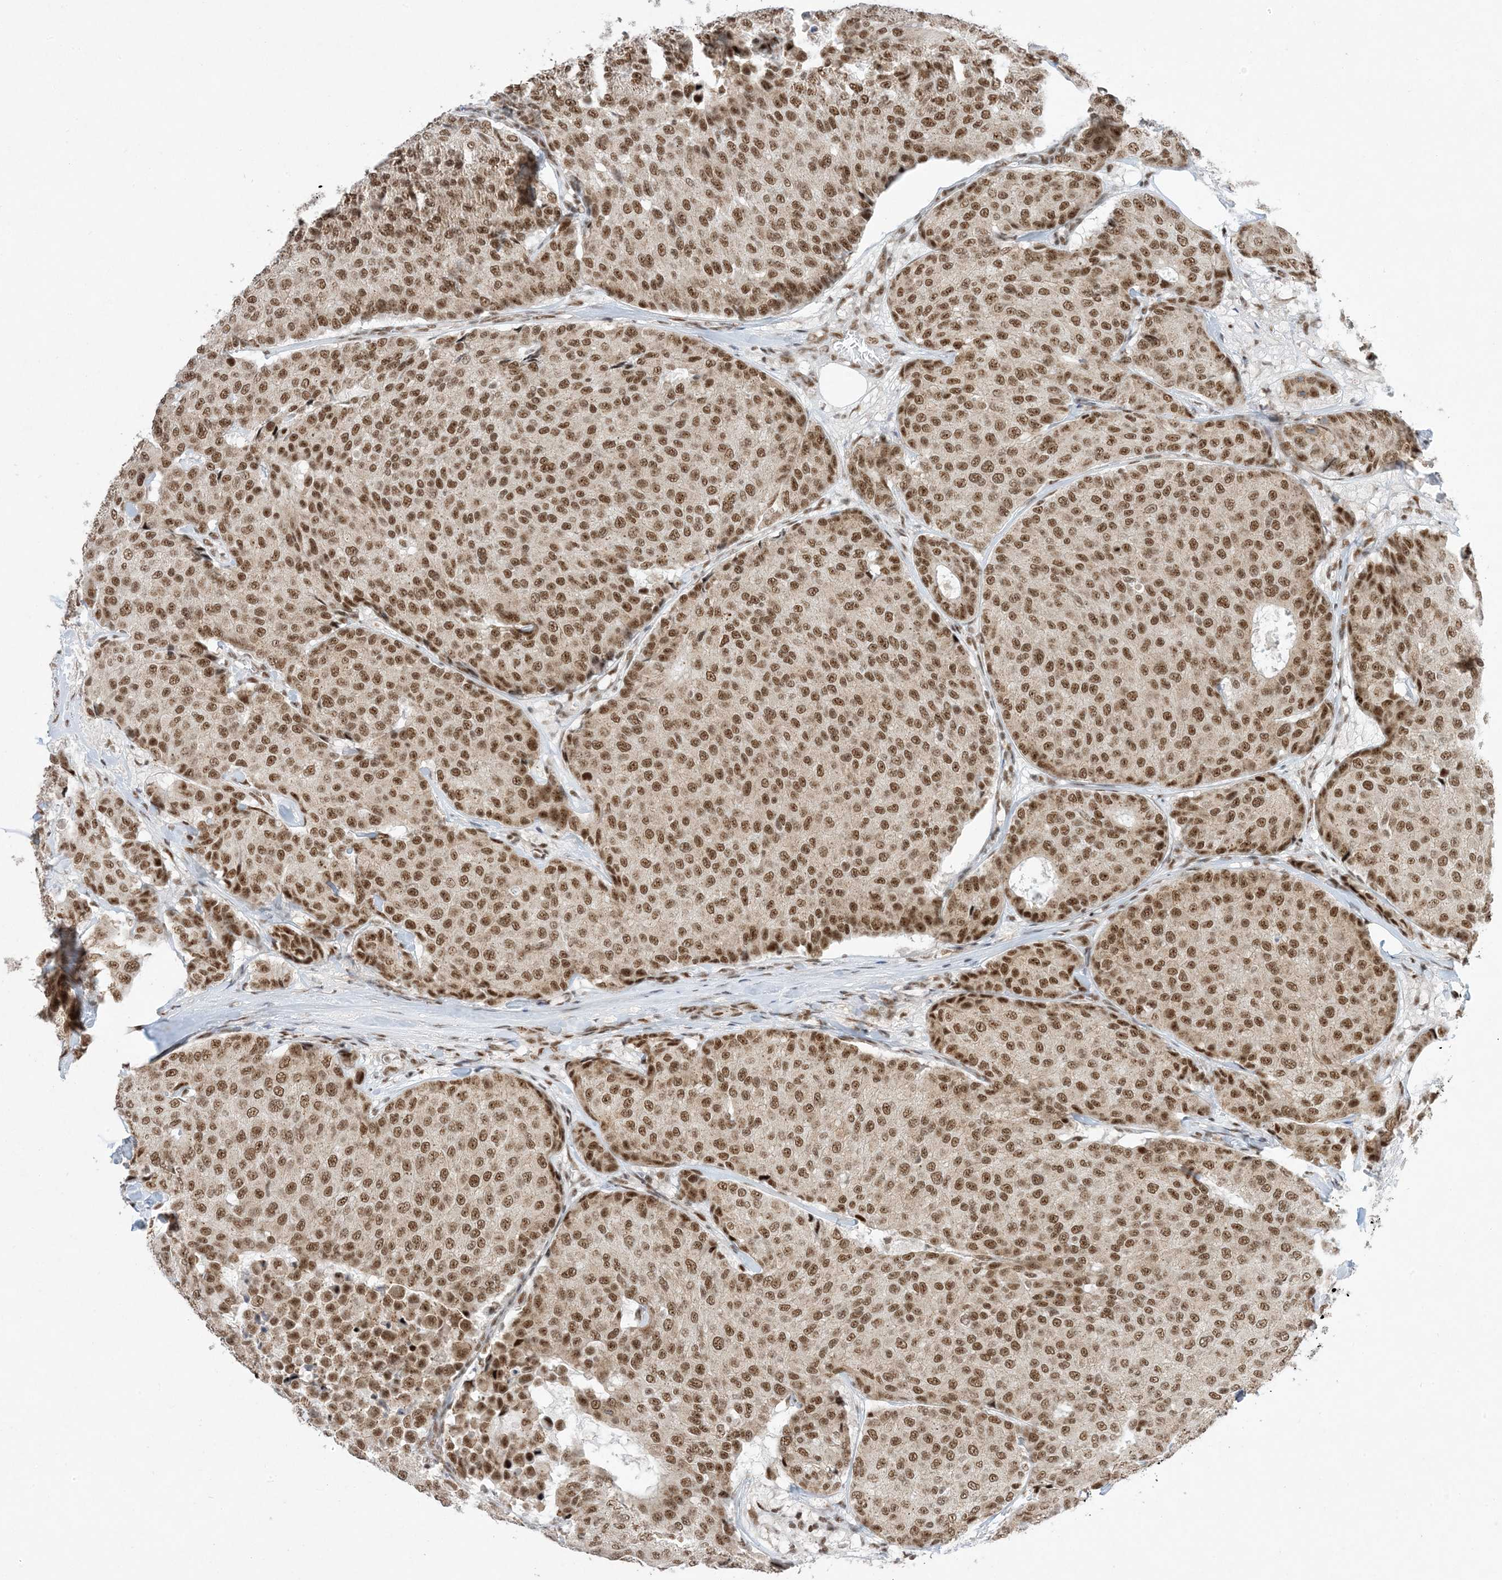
{"staining": {"intensity": "strong", "quantity": ">75%", "location": "nuclear"}, "tissue": "breast cancer", "cell_type": "Tumor cells", "image_type": "cancer", "snomed": [{"axis": "morphology", "description": "Duct carcinoma"}, {"axis": "topography", "description": "Breast"}], "caption": "Immunohistochemistry image of human breast cancer stained for a protein (brown), which shows high levels of strong nuclear staining in approximately >75% of tumor cells.", "gene": "SF3A3", "patient": {"sex": "female", "age": 75}}